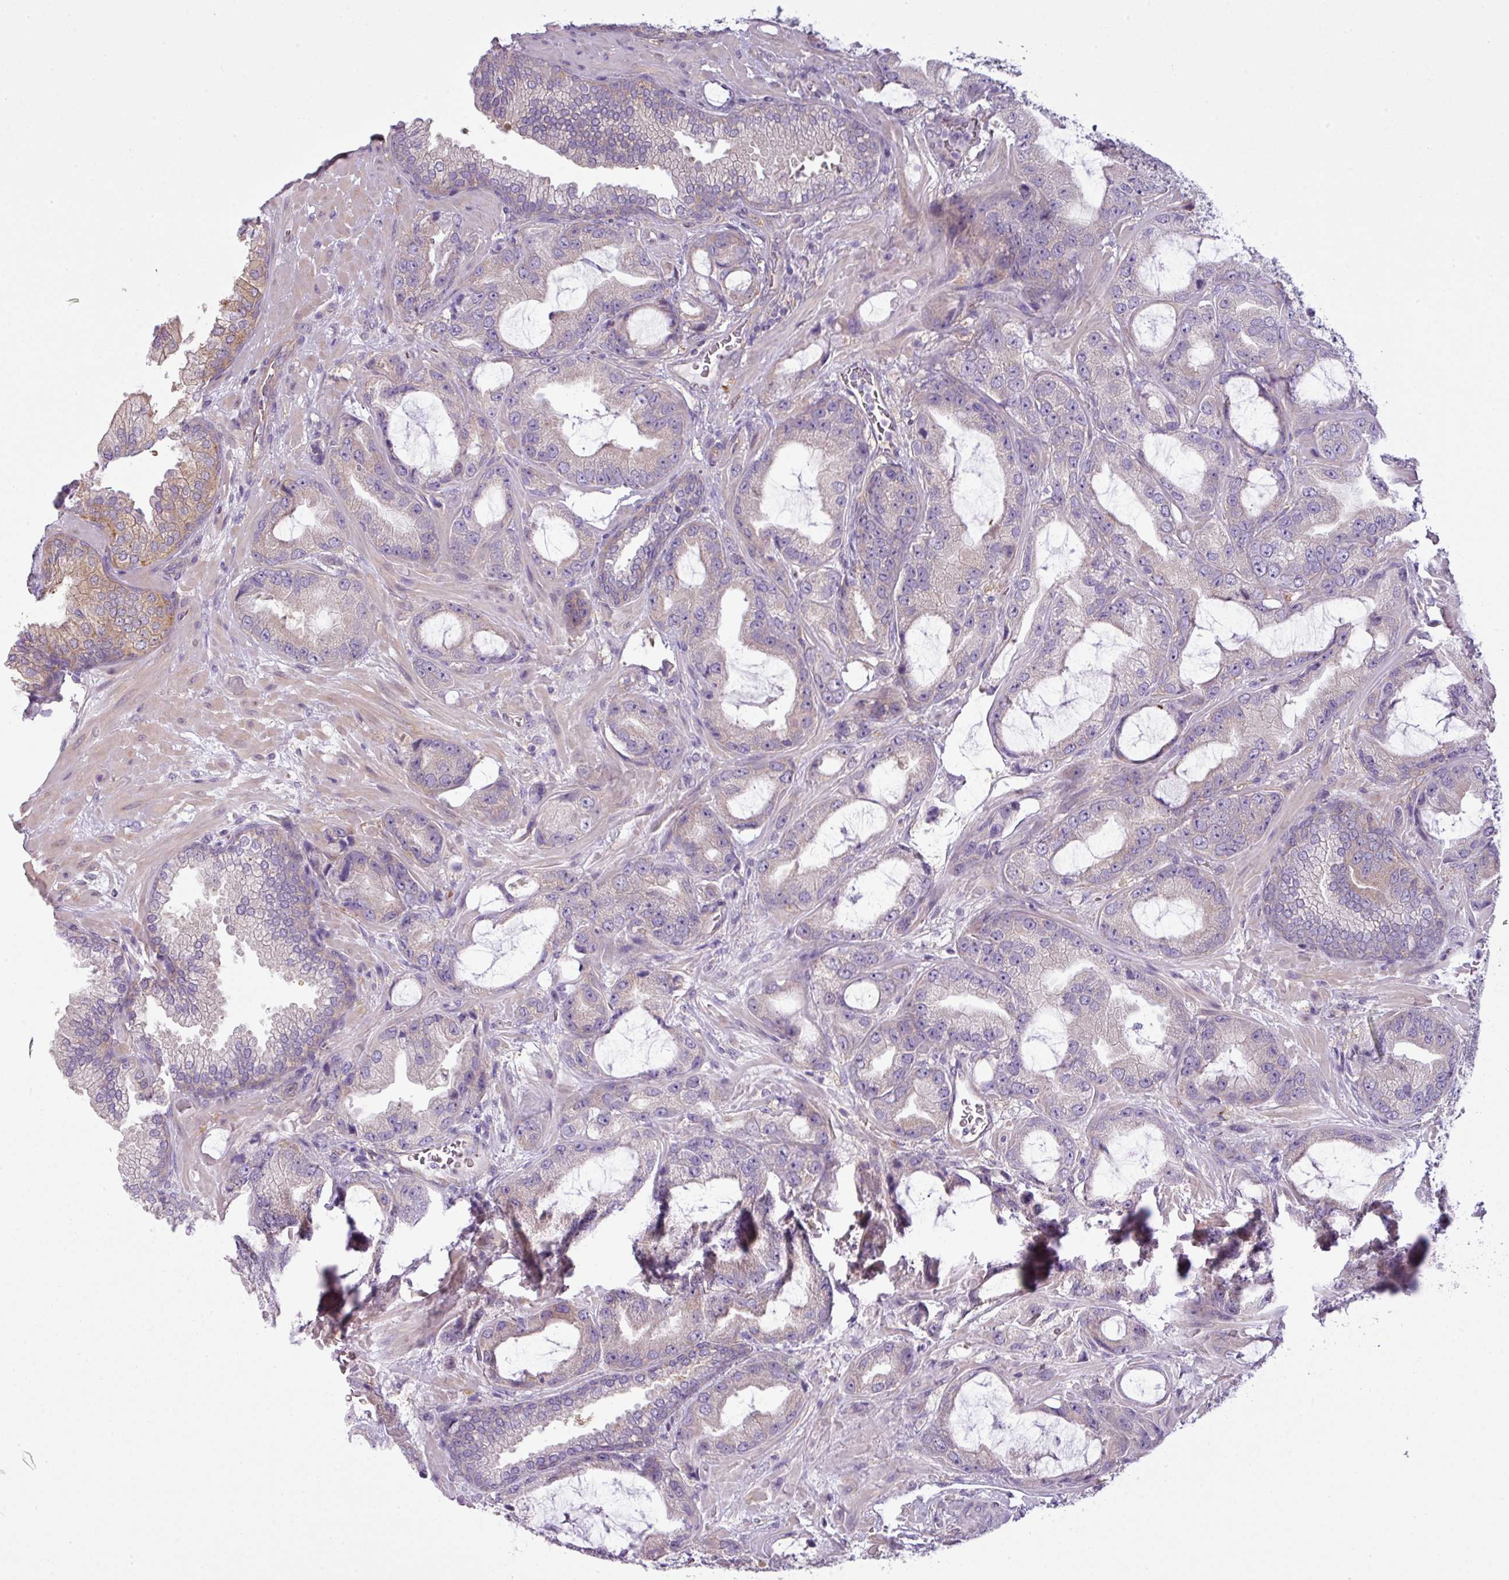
{"staining": {"intensity": "weak", "quantity": "<25%", "location": "cytoplasmic/membranous"}, "tissue": "prostate cancer", "cell_type": "Tumor cells", "image_type": "cancer", "snomed": [{"axis": "morphology", "description": "Adenocarcinoma, High grade"}, {"axis": "topography", "description": "Prostate"}], "caption": "DAB (3,3'-diaminobenzidine) immunohistochemical staining of prostate cancer displays no significant positivity in tumor cells.", "gene": "CAMK2B", "patient": {"sex": "male", "age": 68}}